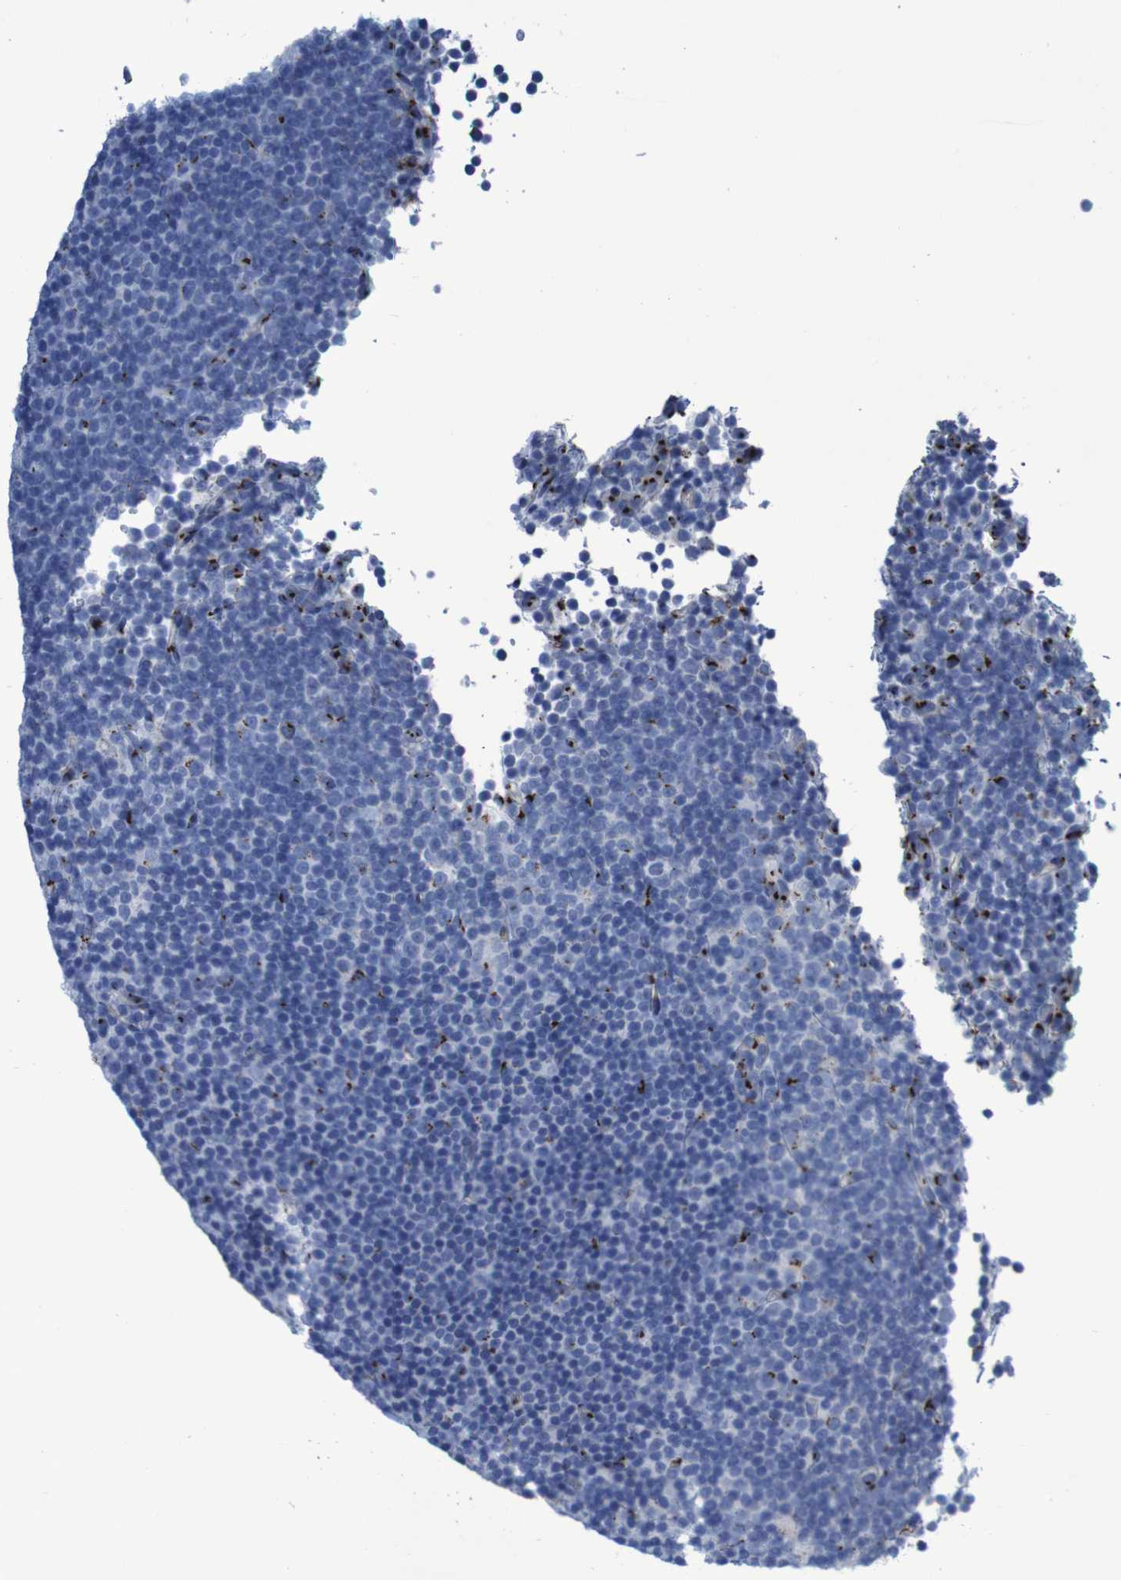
{"staining": {"intensity": "strong", "quantity": "<25%", "location": "cytoplasmic/membranous"}, "tissue": "lymphoma", "cell_type": "Tumor cells", "image_type": "cancer", "snomed": [{"axis": "morphology", "description": "Malignant lymphoma, non-Hodgkin's type, Low grade"}, {"axis": "topography", "description": "Lymph node"}], "caption": "Tumor cells demonstrate medium levels of strong cytoplasmic/membranous staining in approximately <25% of cells in human lymphoma.", "gene": "GOLM1", "patient": {"sex": "female", "age": 67}}